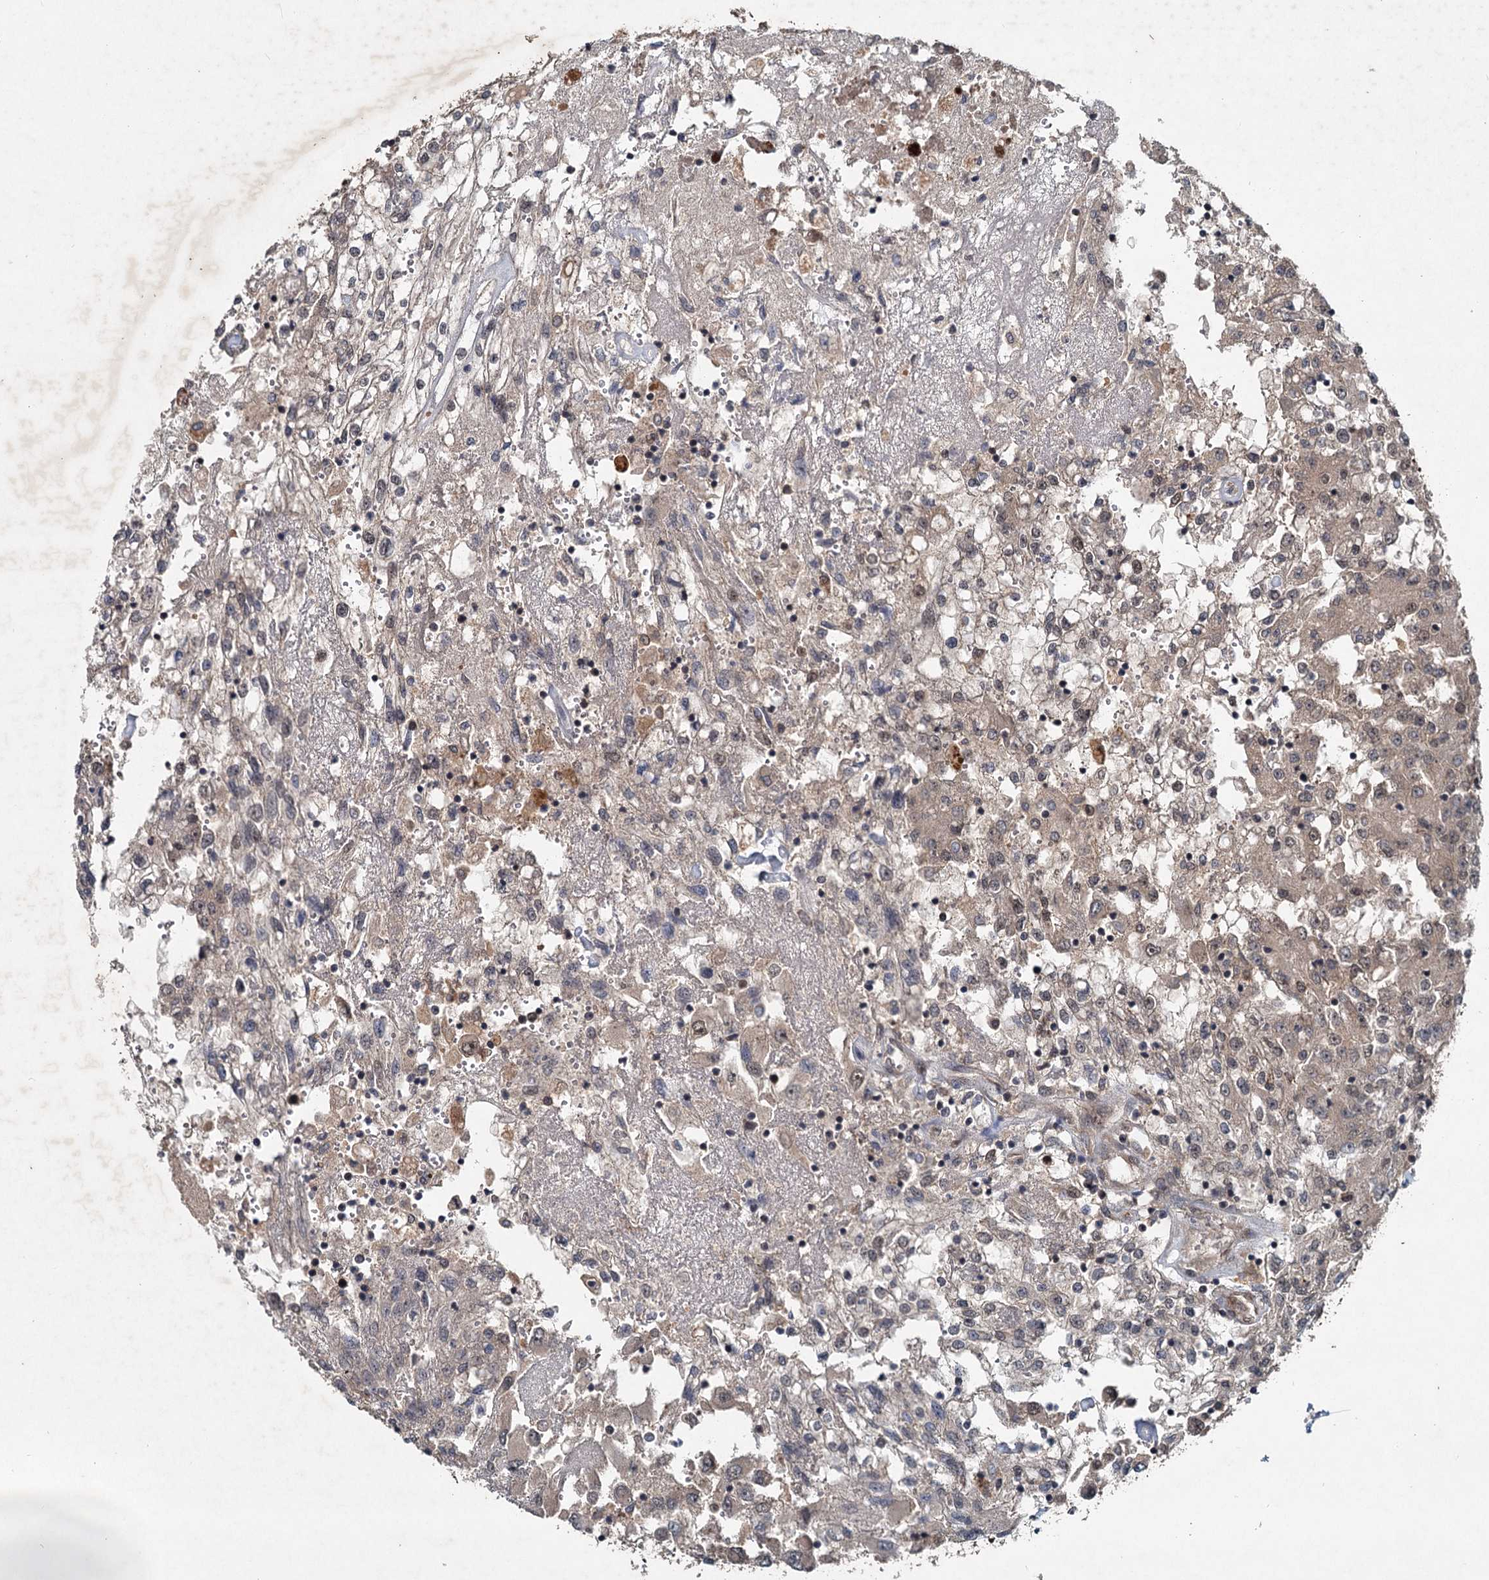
{"staining": {"intensity": "weak", "quantity": "25%-75%", "location": "cytoplasmic/membranous,nuclear"}, "tissue": "renal cancer", "cell_type": "Tumor cells", "image_type": "cancer", "snomed": [{"axis": "morphology", "description": "Adenocarcinoma, NOS"}, {"axis": "topography", "description": "Kidney"}], "caption": "High-magnification brightfield microscopy of renal adenocarcinoma stained with DAB (brown) and counterstained with hematoxylin (blue). tumor cells exhibit weak cytoplasmic/membranous and nuclear expression is identified in about25%-75% of cells.", "gene": "RITA1", "patient": {"sex": "female", "age": 52}}